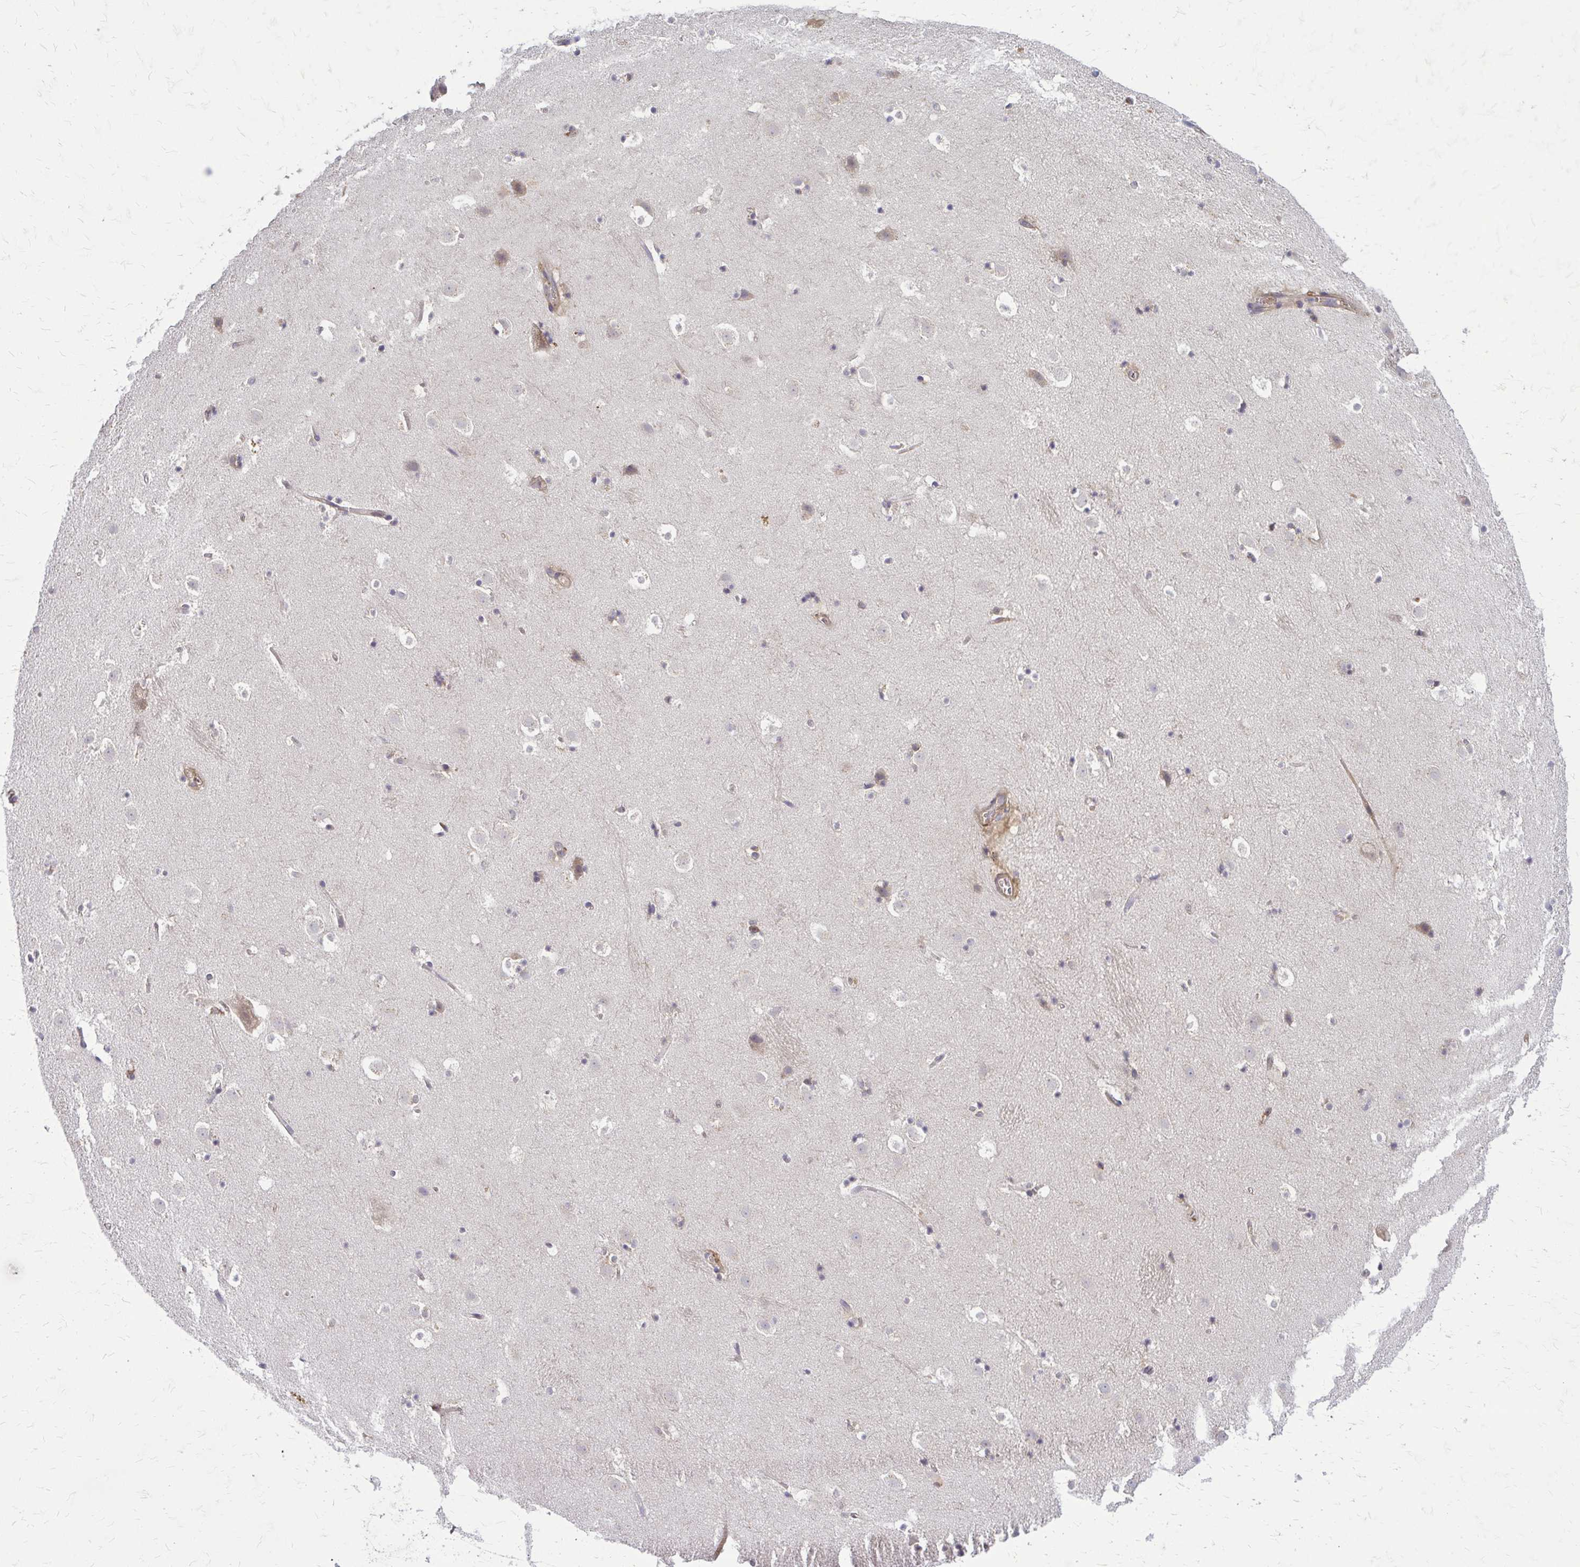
{"staining": {"intensity": "weak", "quantity": "<25%", "location": "cytoplasmic/membranous"}, "tissue": "caudate", "cell_type": "Glial cells", "image_type": "normal", "snomed": [{"axis": "morphology", "description": "Normal tissue, NOS"}, {"axis": "topography", "description": "Lateral ventricle wall"}], "caption": "The IHC micrograph has no significant positivity in glial cells of caudate.", "gene": "OXNAD1", "patient": {"sex": "male", "age": 37}}